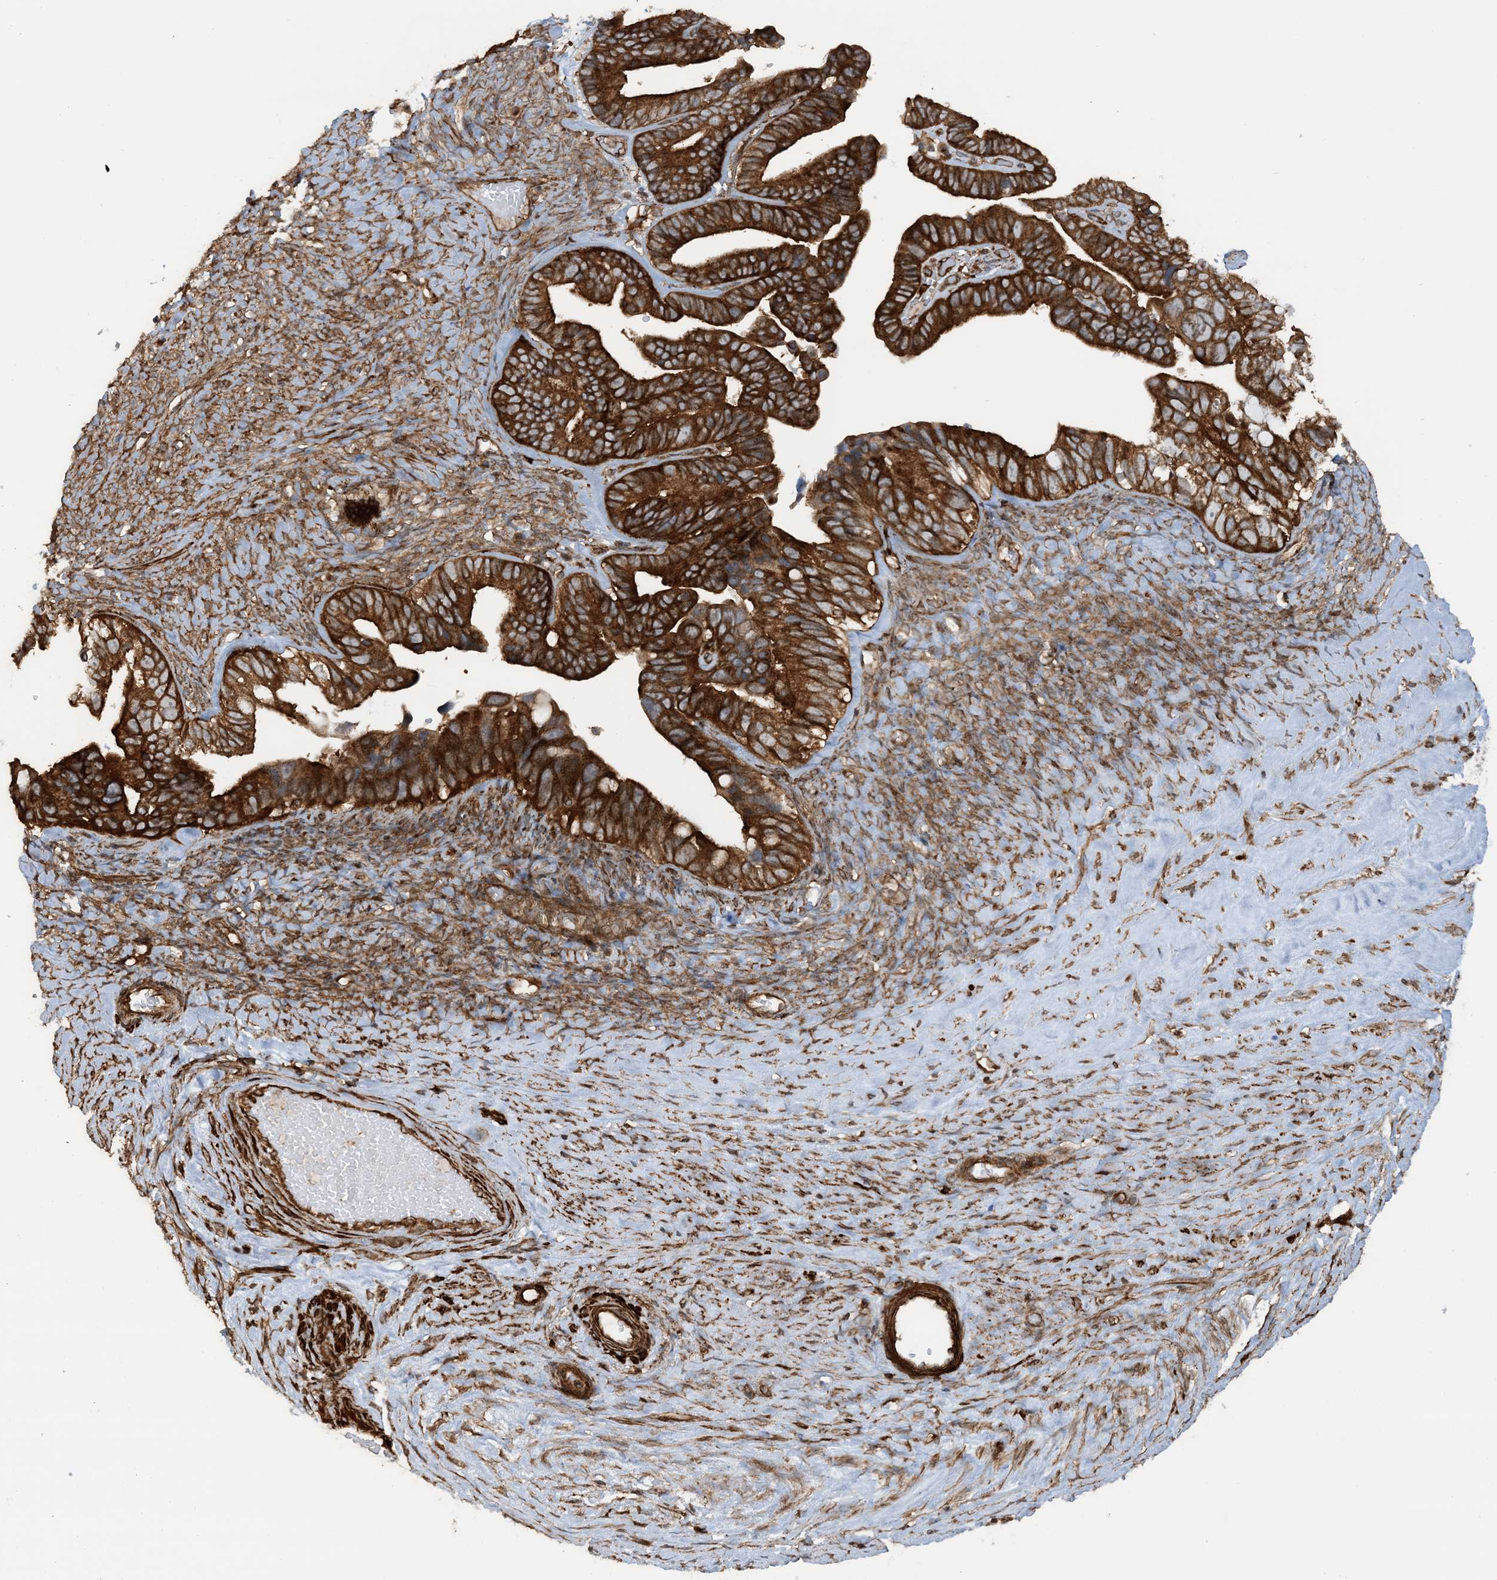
{"staining": {"intensity": "strong", "quantity": ">75%", "location": "cytoplasmic/membranous"}, "tissue": "ovarian cancer", "cell_type": "Tumor cells", "image_type": "cancer", "snomed": [{"axis": "morphology", "description": "Cystadenocarcinoma, serous, NOS"}, {"axis": "topography", "description": "Ovary"}], "caption": "This micrograph displays IHC staining of human ovarian cancer (serous cystadenocarcinoma), with high strong cytoplasmic/membranous positivity in about >75% of tumor cells.", "gene": "STAM2", "patient": {"sex": "female", "age": 56}}